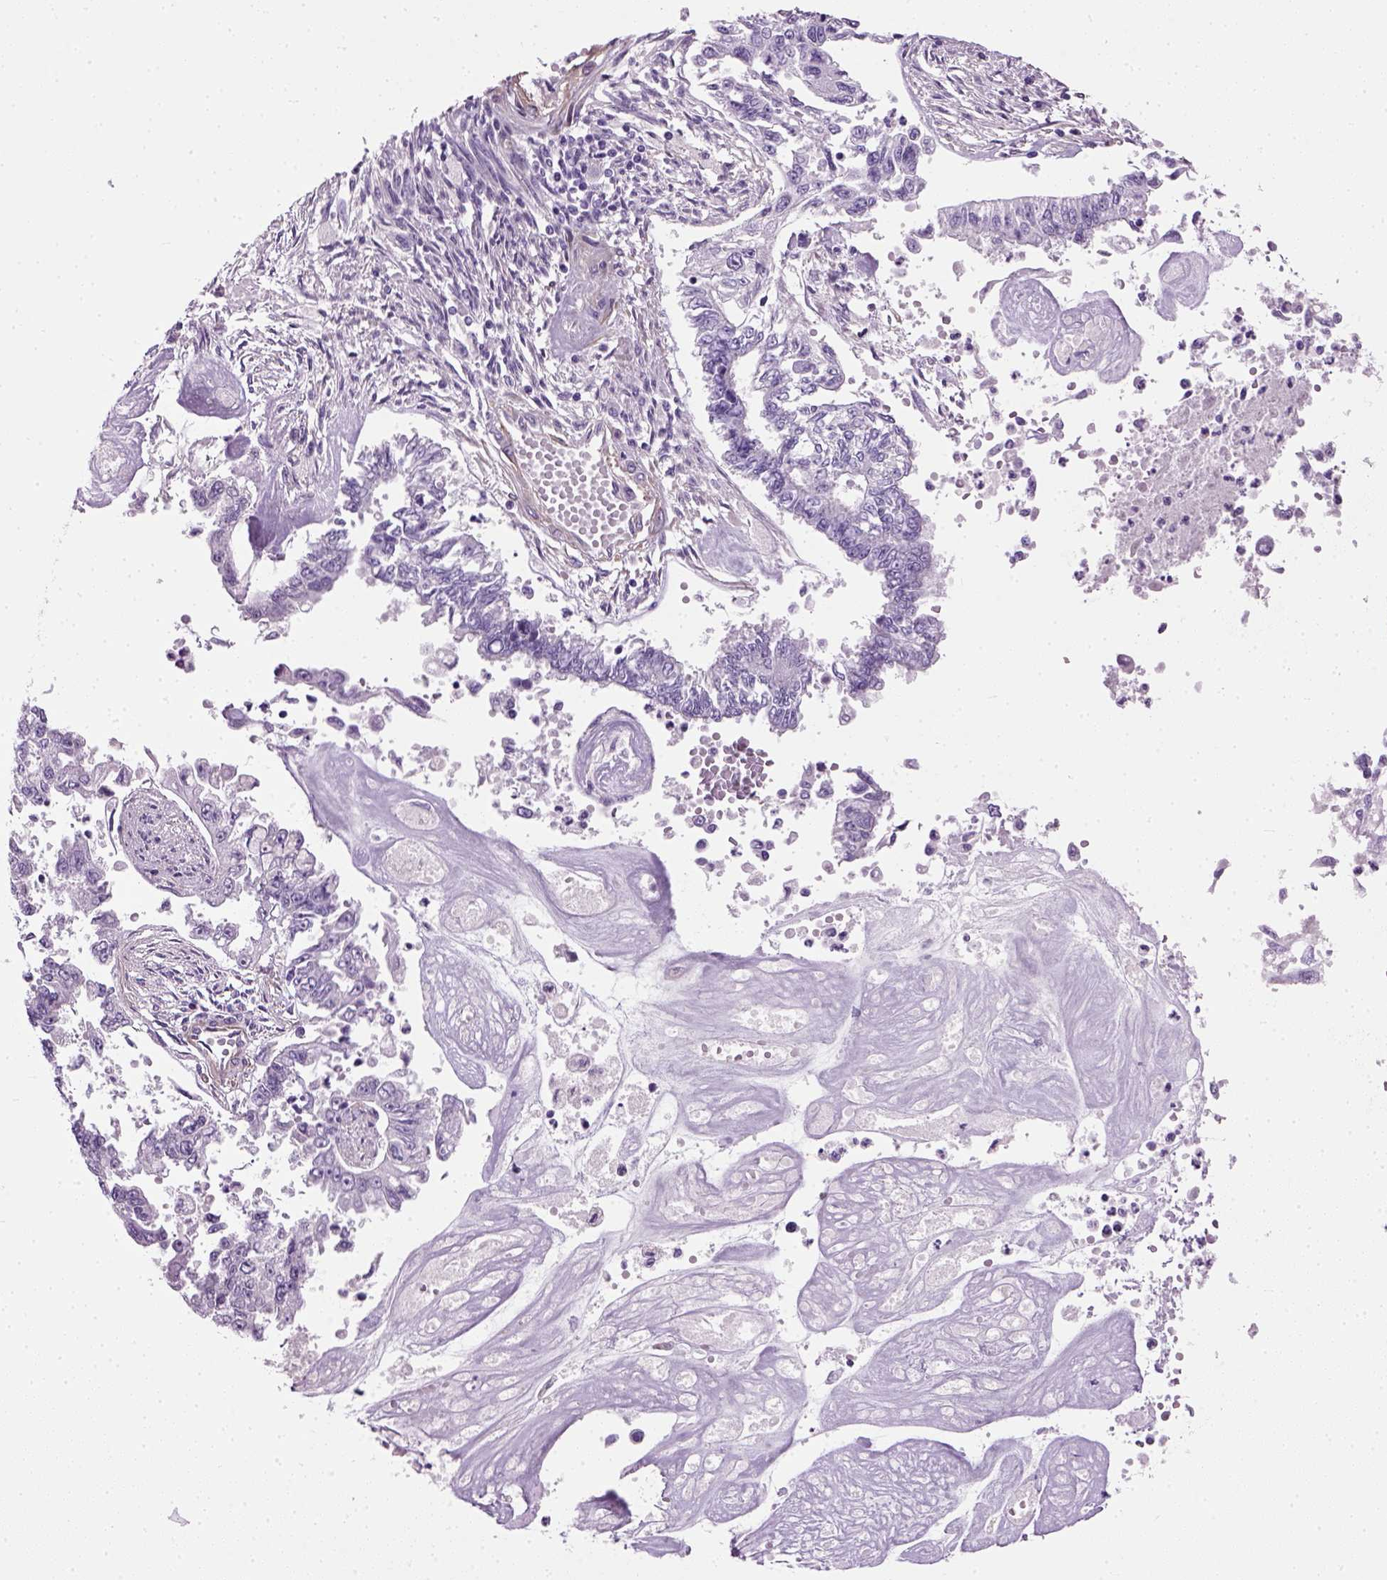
{"staining": {"intensity": "negative", "quantity": "none", "location": "none"}, "tissue": "endometrial cancer", "cell_type": "Tumor cells", "image_type": "cancer", "snomed": [{"axis": "morphology", "description": "Adenocarcinoma, NOS"}, {"axis": "topography", "description": "Uterus"}], "caption": "High magnification brightfield microscopy of endometrial cancer (adenocarcinoma) stained with DAB (brown) and counterstained with hematoxylin (blue): tumor cells show no significant expression.", "gene": "FAM161A", "patient": {"sex": "female", "age": 59}}